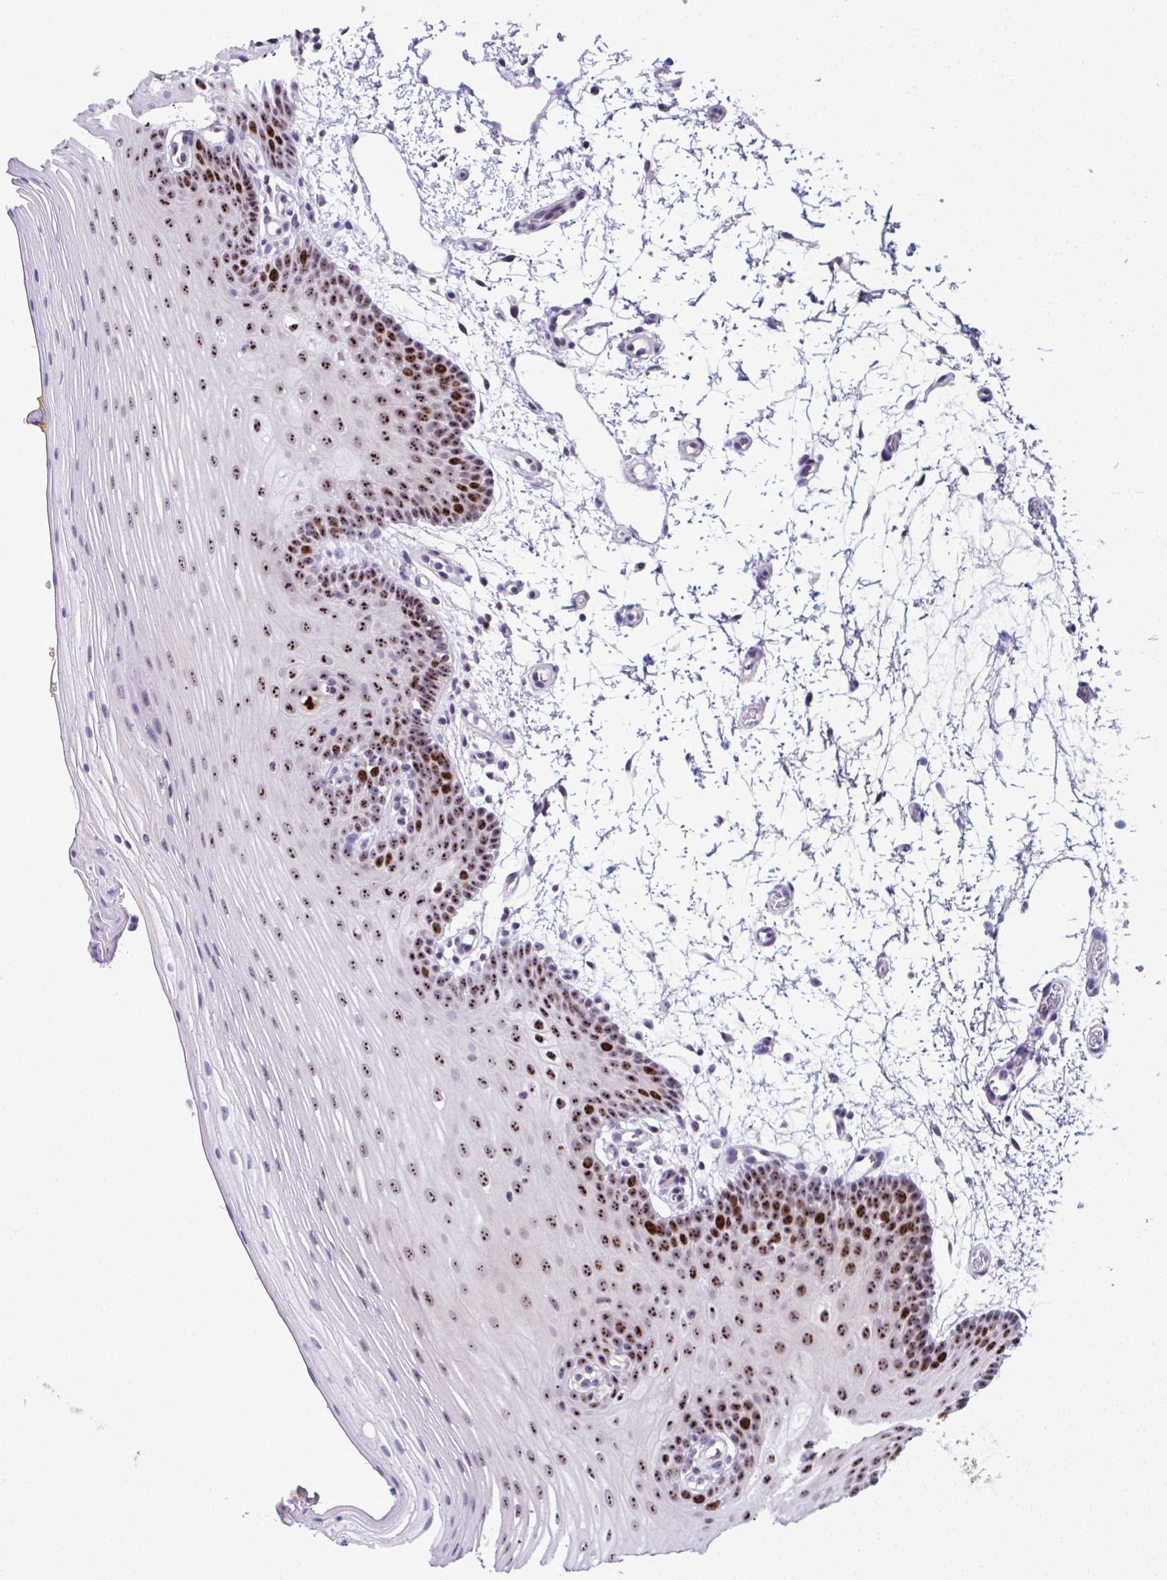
{"staining": {"intensity": "strong", "quantity": ">75%", "location": "nuclear"}, "tissue": "oral mucosa", "cell_type": "Squamous epithelial cells", "image_type": "normal", "snomed": [{"axis": "morphology", "description": "Normal tissue, NOS"}, {"axis": "topography", "description": "Oral tissue"}], "caption": "IHC (DAB) staining of unremarkable human oral mucosa reveals strong nuclear protein expression in approximately >75% of squamous epithelial cells. Nuclei are stained in blue.", "gene": "CEP72", "patient": {"sex": "female", "age": 81}}